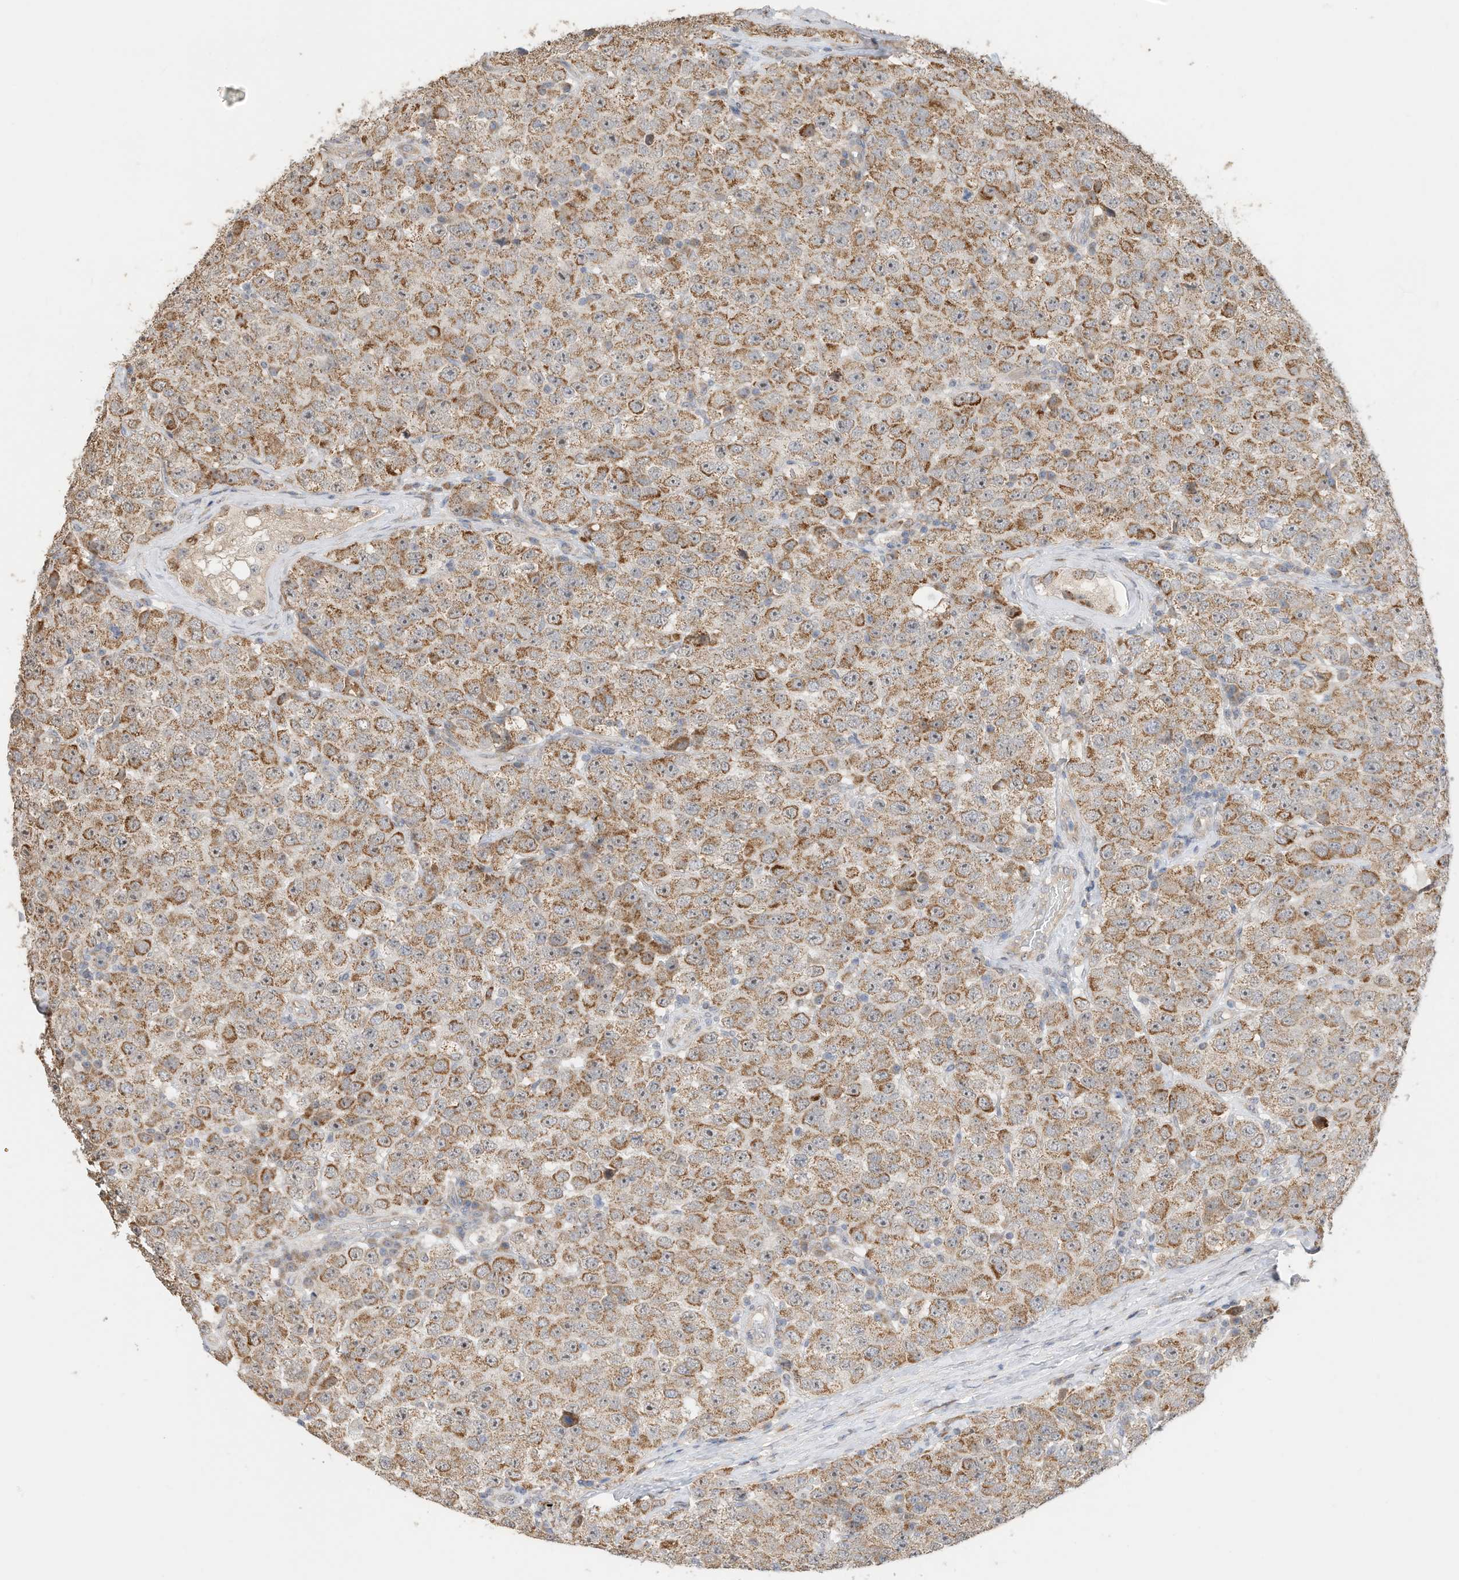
{"staining": {"intensity": "moderate", "quantity": ">75%", "location": "cytoplasmic/membranous"}, "tissue": "testis cancer", "cell_type": "Tumor cells", "image_type": "cancer", "snomed": [{"axis": "morphology", "description": "Seminoma, NOS"}, {"axis": "topography", "description": "Testis"}], "caption": "Moderate cytoplasmic/membranous expression for a protein is present in approximately >75% of tumor cells of seminoma (testis) using IHC.", "gene": "CAGE1", "patient": {"sex": "male", "age": 28}}